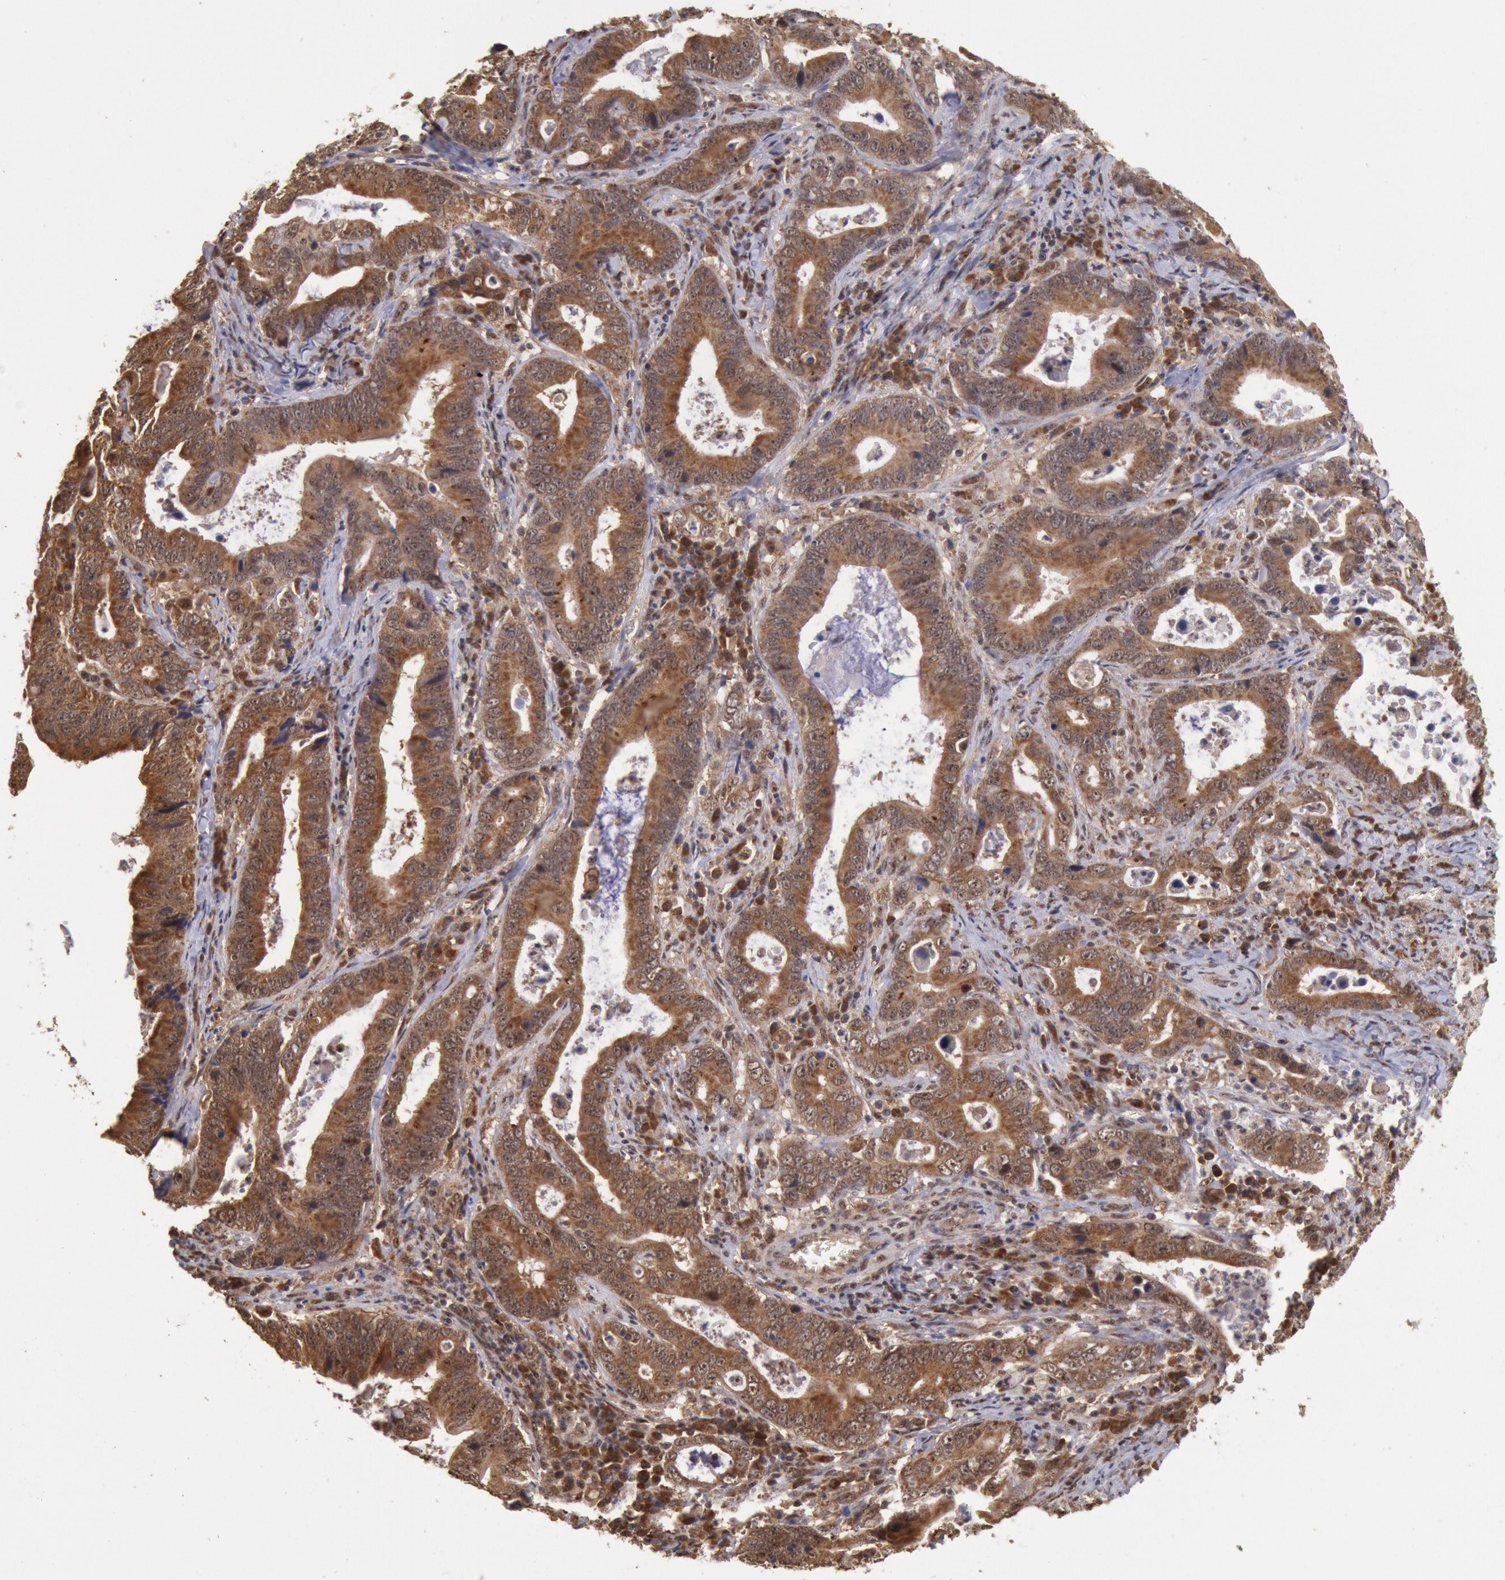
{"staining": {"intensity": "moderate", "quantity": ">75%", "location": "cytoplasmic/membranous"}, "tissue": "stomach cancer", "cell_type": "Tumor cells", "image_type": "cancer", "snomed": [{"axis": "morphology", "description": "Adenocarcinoma, NOS"}, {"axis": "topography", "description": "Stomach, upper"}], "caption": "High-magnification brightfield microscopy of adenocarcinoma (stomach) stained with DAB (3,3'-diaminobenzidine) (brown) and counterstained with hematoxylin (blue). tumor cells exhibit moderate cytoplasmic/membranous expression is identified in approximately>75% of cells.", "gene": "STX17", "patient": {"sex": "male", "age": 63}}